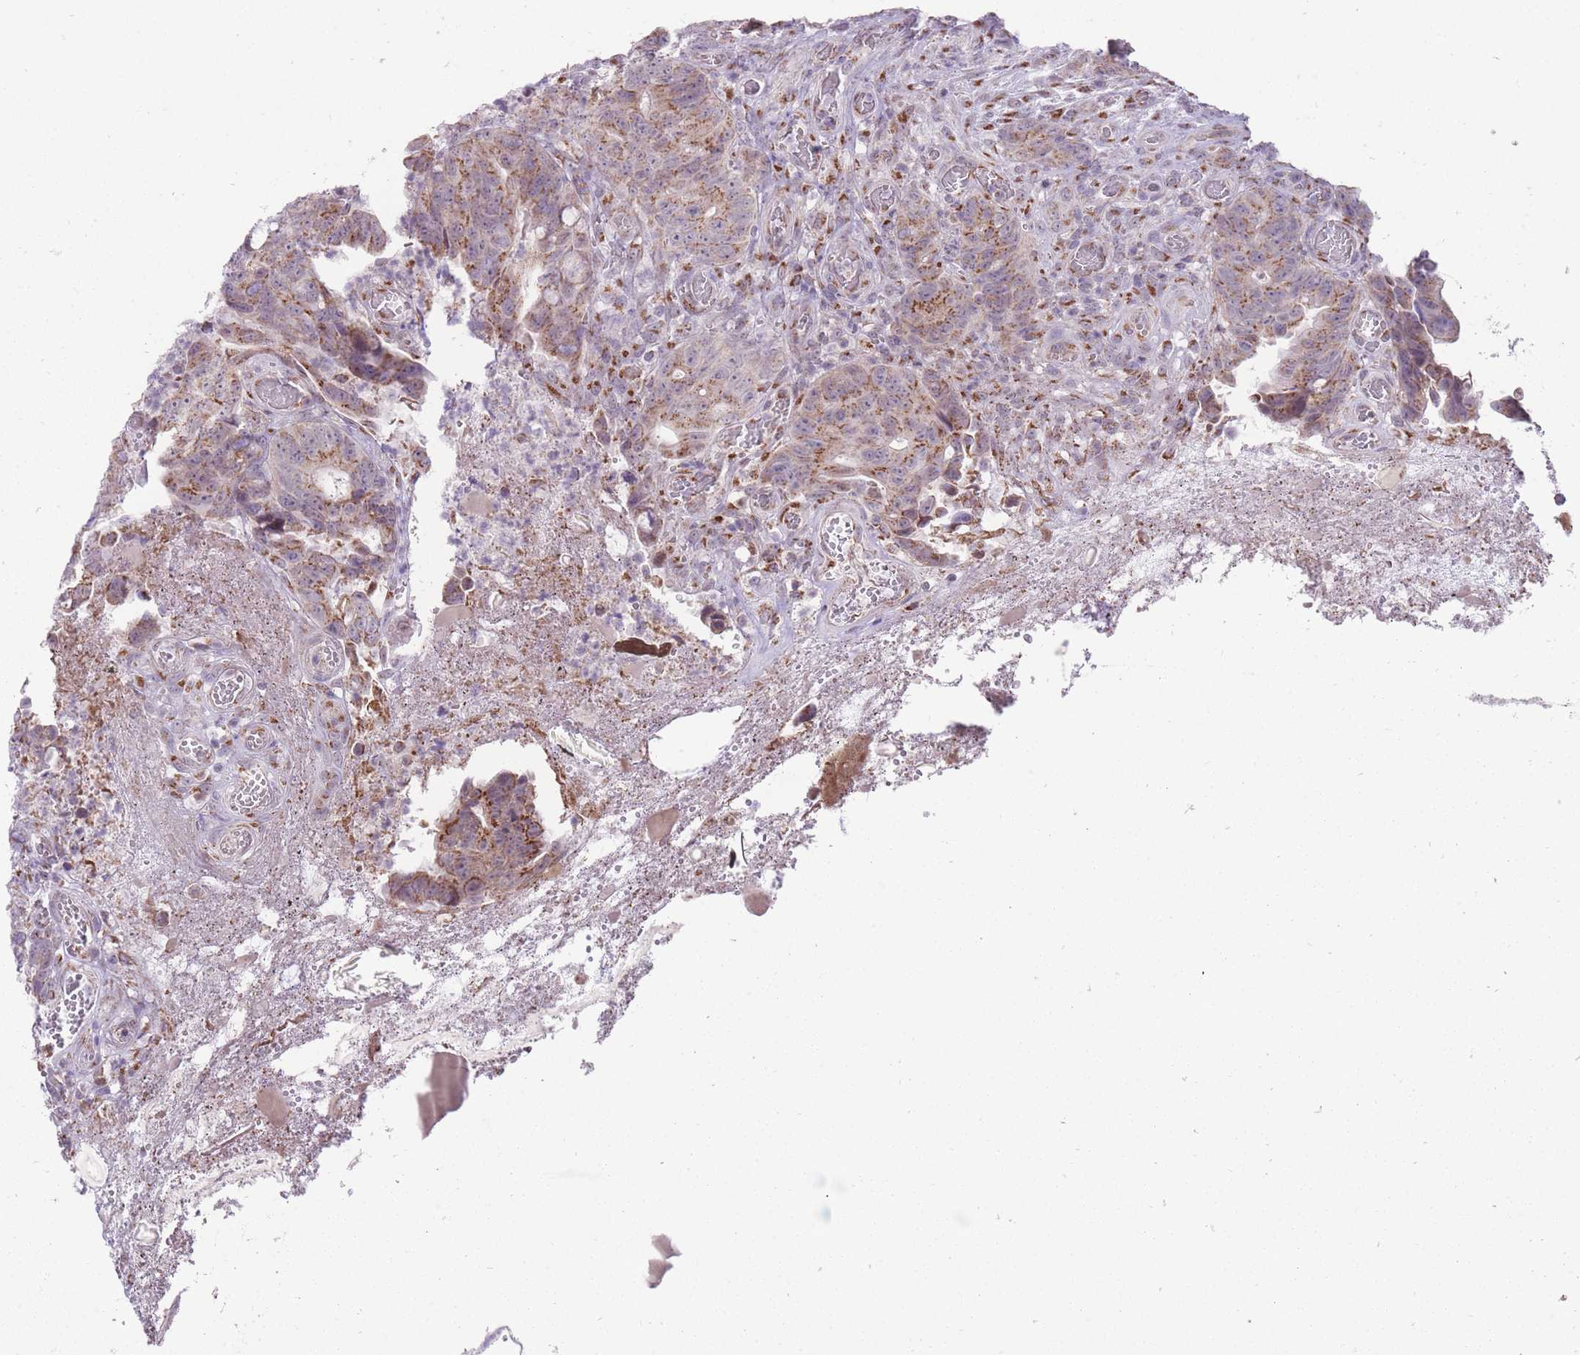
{"staining": {"intensity": "moderate", "quantity": "25%-75%", "location": "cytoplasmic/membranous"}, "tissue": "colorectal cancer", "cell_type": "Tumor cells", "image_type": "cancer", "snomed": [{"axis": "morphology", "description": "Adenocarcinoma, NOS"}, {"axis": "topography", "description": "Colon"}], "caption": "This histopathology image reveals immunohistochemistry (IHC) staining of human colorectal cancer (adenocarcinoma), with medium moderate cytoplasmic/membranous positivity in about 25%-75% of tumor cells.", "gene": "NELL1", "patient": {"sex": "female", "age": 82}}